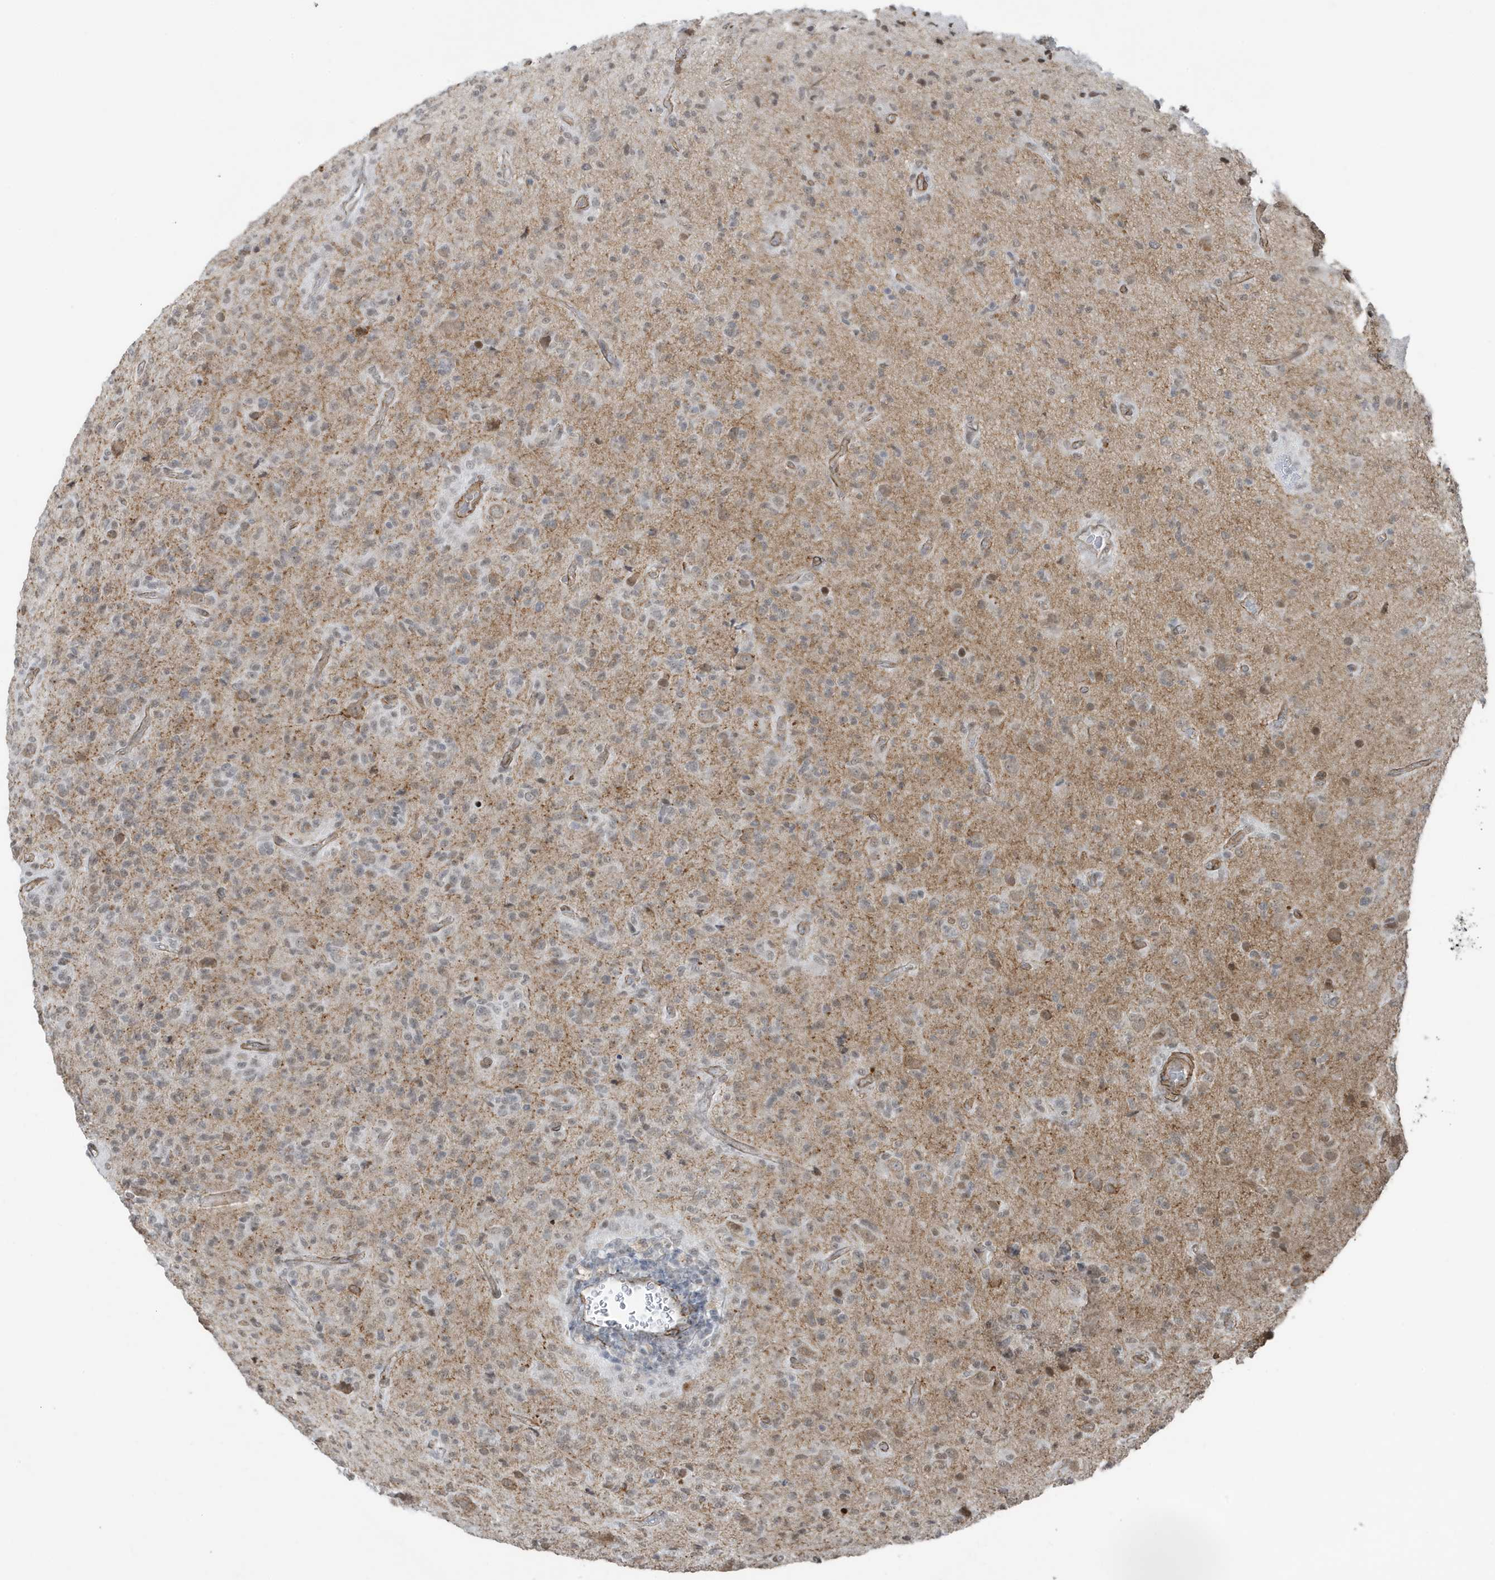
{"staining": {"intensity": "negative", "quantity": "none", "location": "none"}, "tissue": "glioma", "cell_type": "Tumor cells", "image_type": "cancer", "snomed": [{"axis": "morphology", "description": "Glioma, malignant, High grade"}, {"axis": "topography", "description": "Brain"}], "caption": "The IHC micrograph has no significant staining in tumor cells of malignant glioma (high-grade) tissue.", "gene": "CHCHD4", "patient": {"sex": "female", "age": 57}}